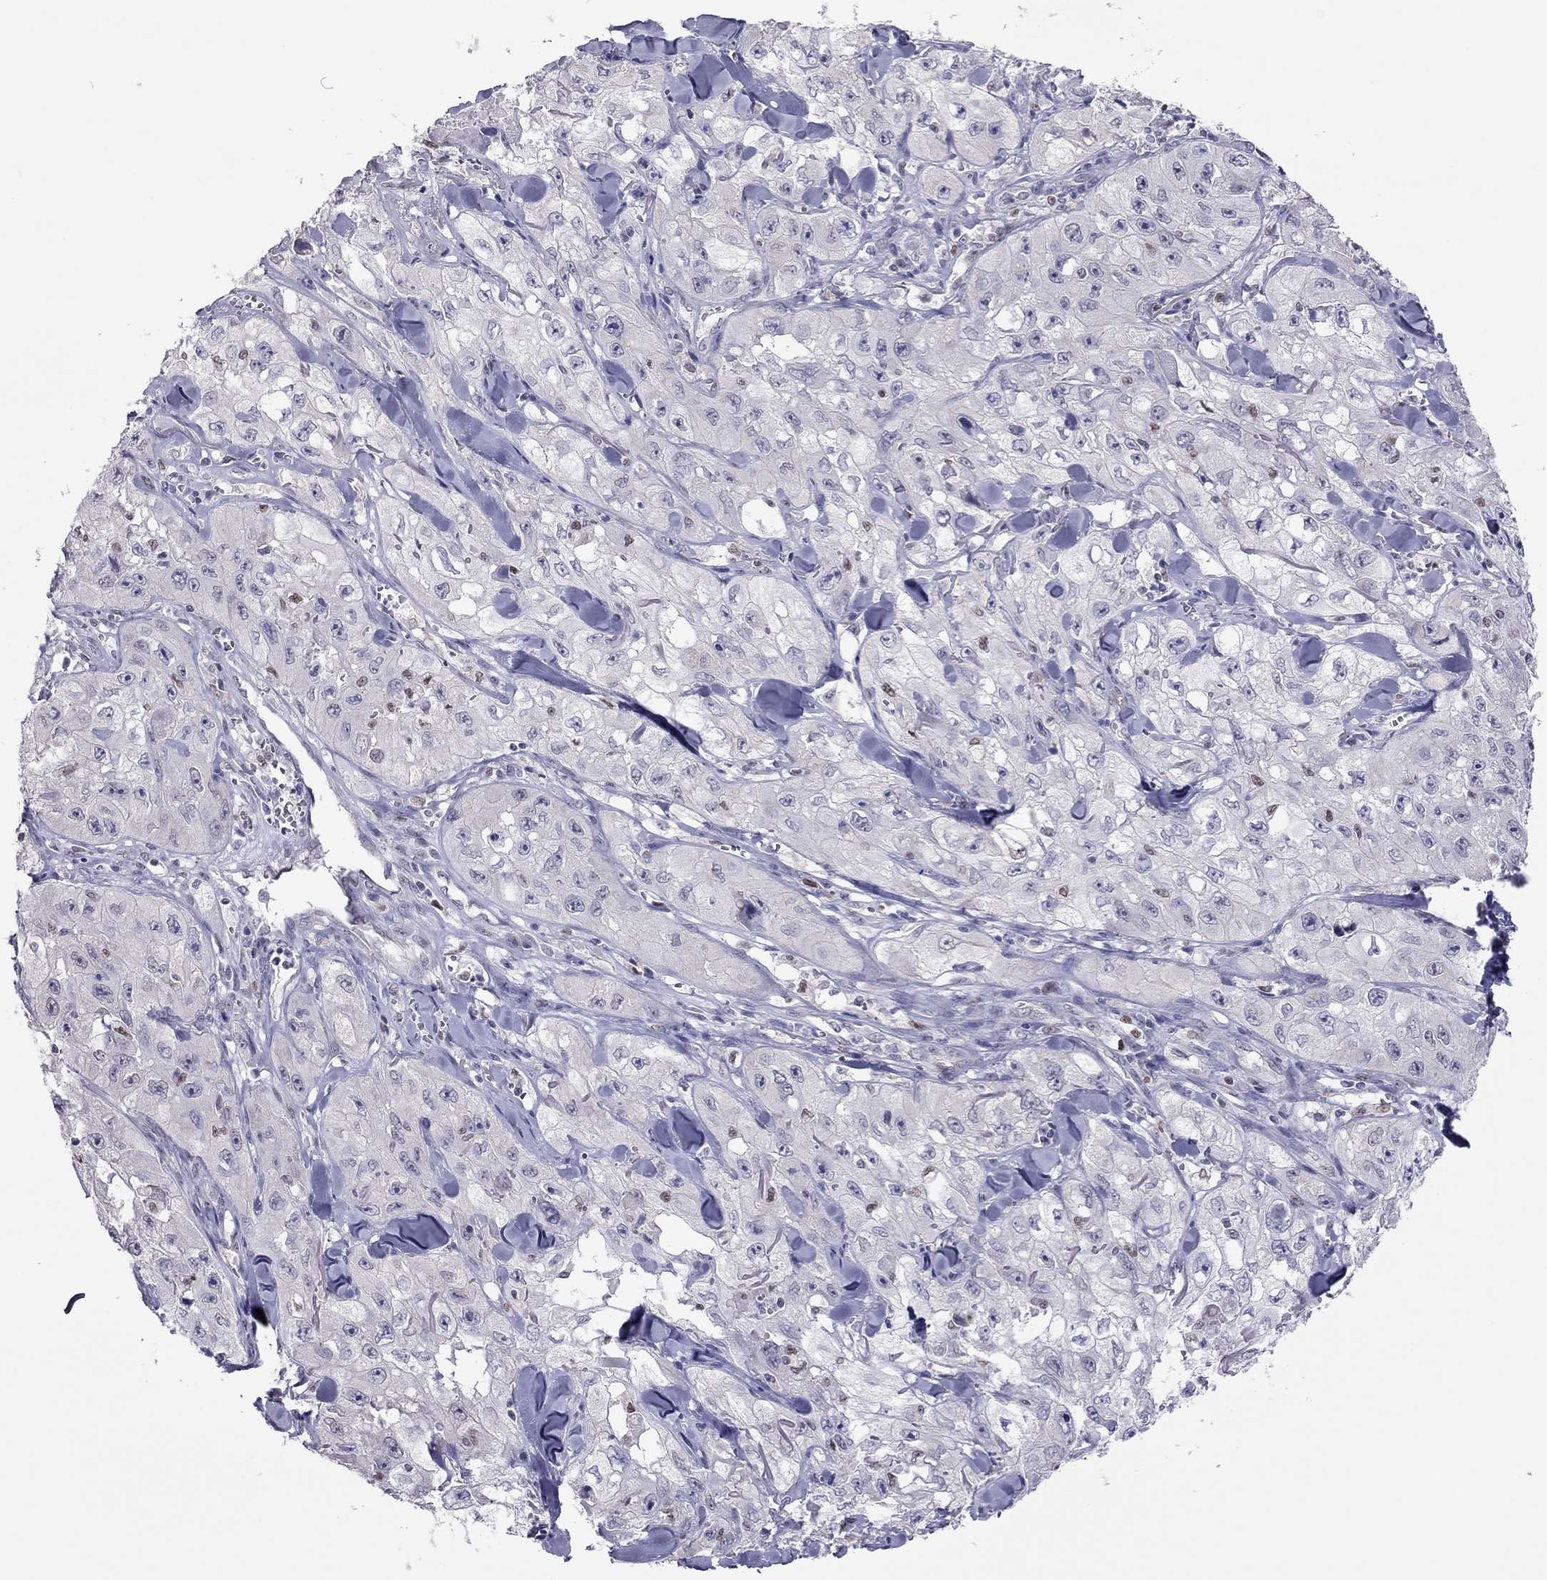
{"staining": {"intensity": "negative", "quantity": "none", "location": "none"}, "tissue": "skin cancer", "cell_type": "Tumor cells", "image_type": "cancer", "snomed": [{"axis": "morphology", "description": "Squamous cell carcinoma, NOS"}, {"axis": "topography", "description": "Skin"}, {"axis": "topography", "description": "Subcutis"}], "caption": "IHC photomicrograph of neoplastic tissue: squamous cell carcinoma (skin) stained with DAB exhibits no significant protein positivity in tumor cells.", "gene": "SPINT3", "patient": {"sex": "male", "age": 73}}